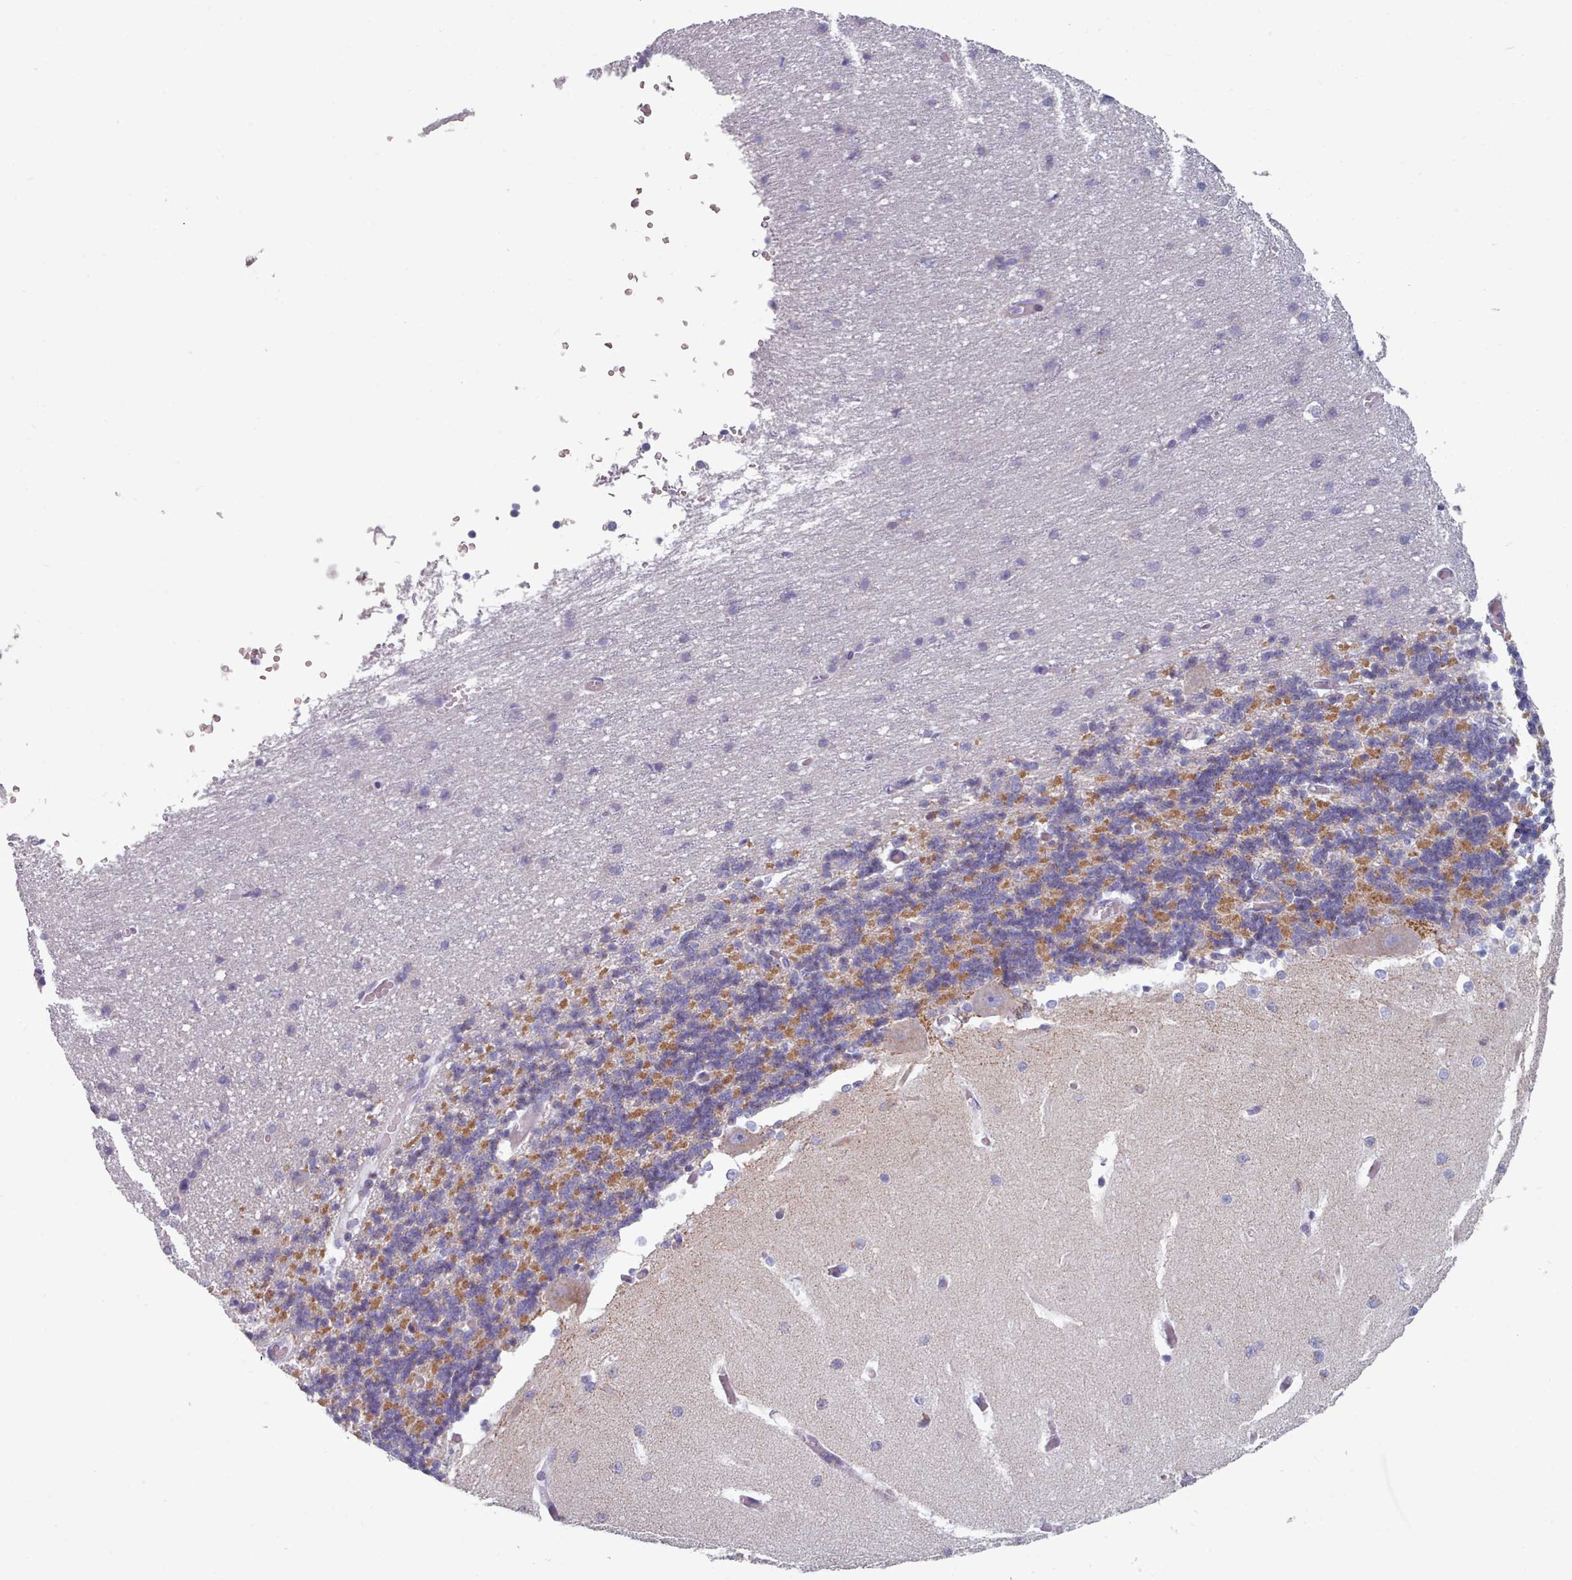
{"staining": {"intensity": "moderate", "quantity": "25%-75%", "location": "cytoplasmic/membranous"}, "tissue": "cerebellum", "cell_type": "Cells in granular layer", "image_type": "normal", "snomed": [{"axis": "morphology", "description": "Normal tissue, NOS"}, {"axis": "topography", "description": "Cerebellum"}], "caption": "Immunohistochemical staining of normal human cerebellum demonstrates medium levels of moderate cytoplasmic/membranous expression in approximately 25%-75% of cells in granular layer. (DAB IHC with brightfield microscopy, high magnification).", "gene": "FAM170B", "patient": {"sex": "male", "age": 37}}